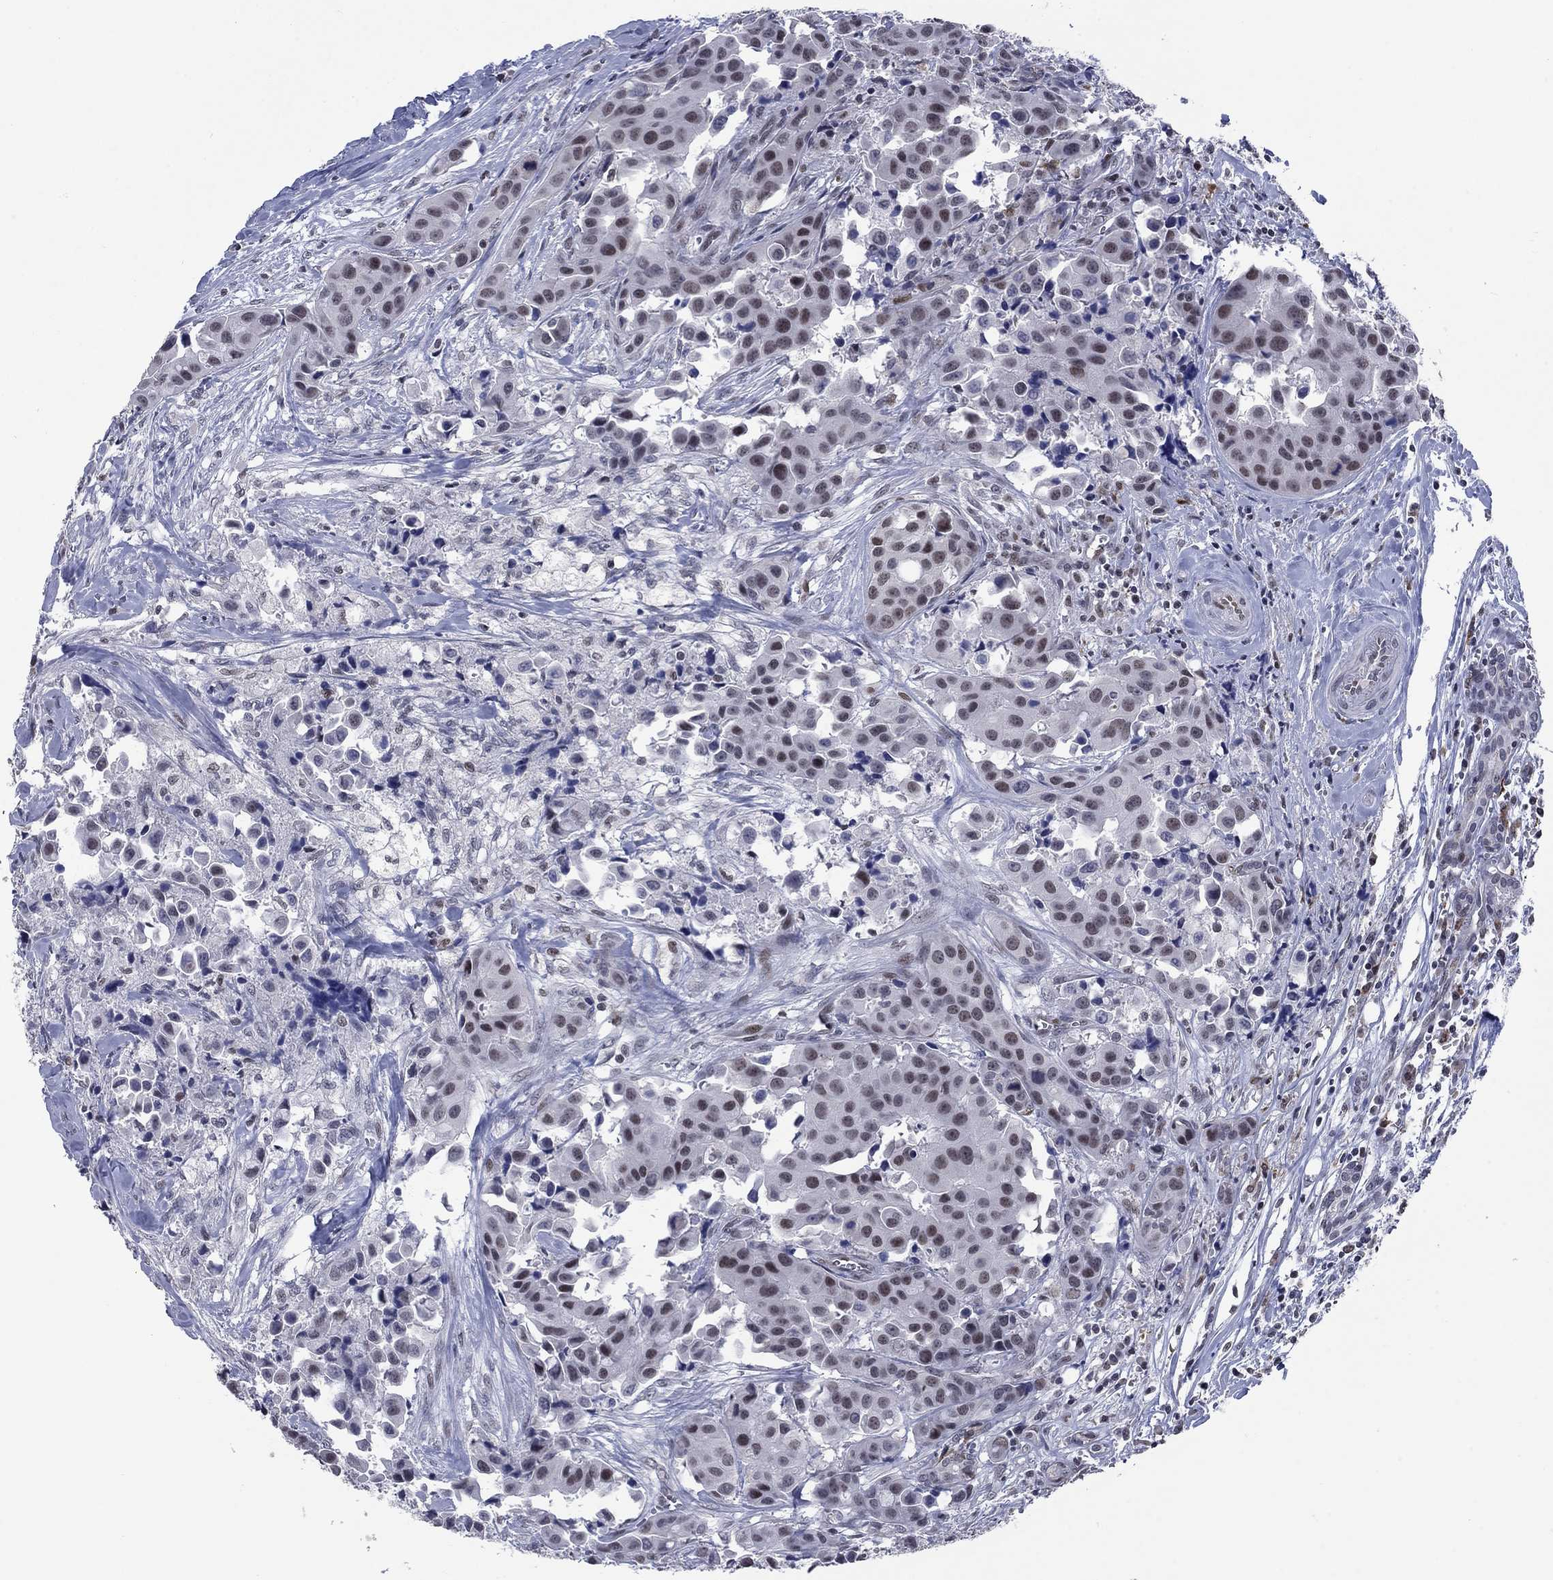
{"staining": {"intensity": "strong", "quantity": "<25%", "location": "nuclear"}, "tissue": "head and neck cancer", "cell_type": "Tumor cells", "image_type": "cancer", "snomed": [{"axis": "morphology", "description": "Adenocarcinoma, NOS"}, {"axis": "topography", "description": "Head-Neck"}], "caption": "Strong nuclear protein positivity is seen in approximately <25% of tumor cells in head and neck cancer.", "gene": "HCFC1", "patient": {"sex": "male", "age": 76}}